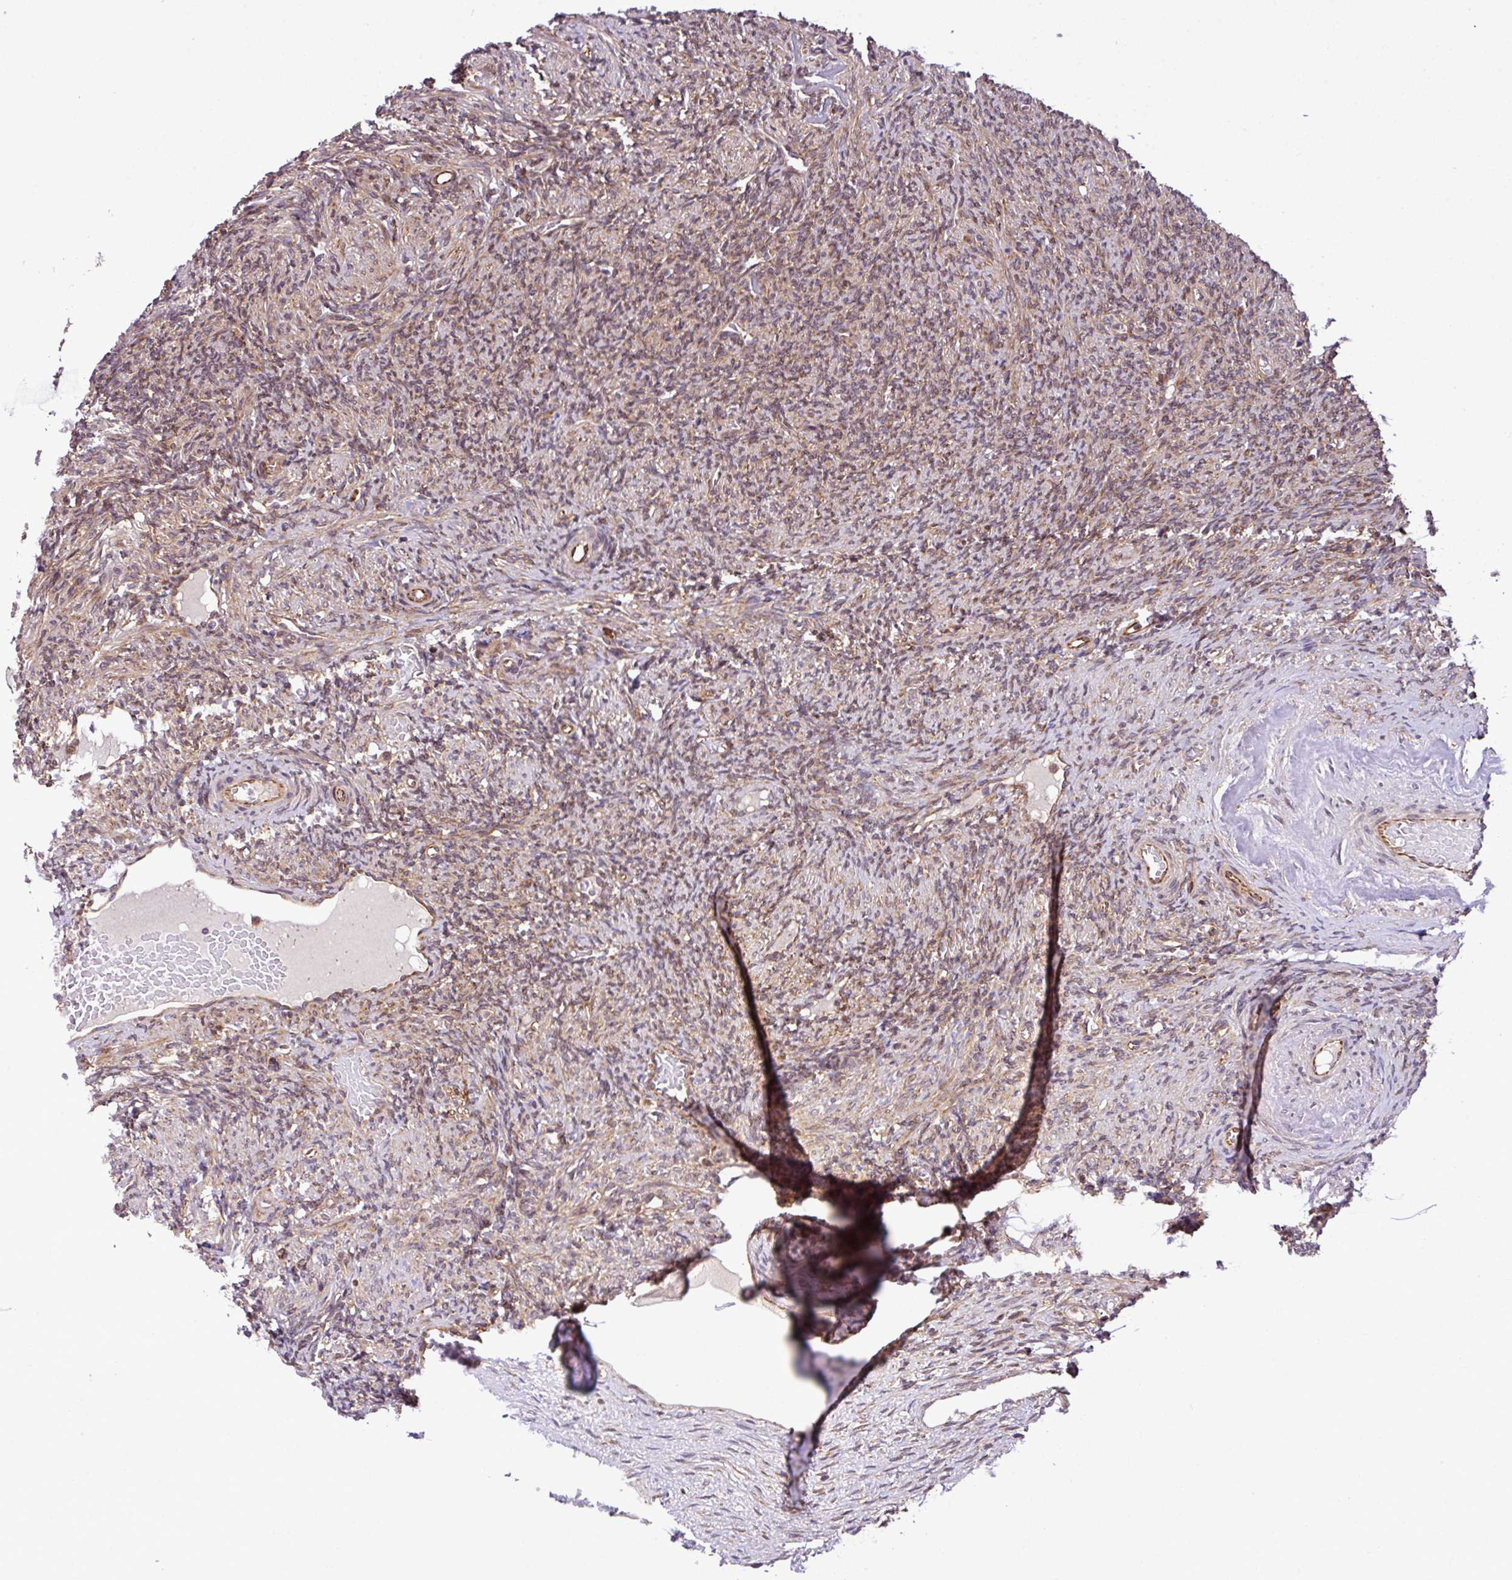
{"staining": {"intensity": "moderate", "quantity": ">75%", "location": "cytoplasmic/membranous"}, "tissue": "ovary", "cell_type": "Ovarian stroma cells", "image_type": "normal", "snomed": [{"axis": "morphology", "description": "Normal tissue, NOS"}, {"axis": "topography", "description": "Ovary"}], "caption": "Brown immunohistochemical staining in benign ovary shows moderate cytoplasmic/membranous expression in about >75% of ovarian stroma cells. Using DAB (brown) and hematoxylin (blue) stains, captured at high magnification using brightfield microscopy.", "gene": "DLGAP4", "patient": {"sex": "female", "age": 51}}